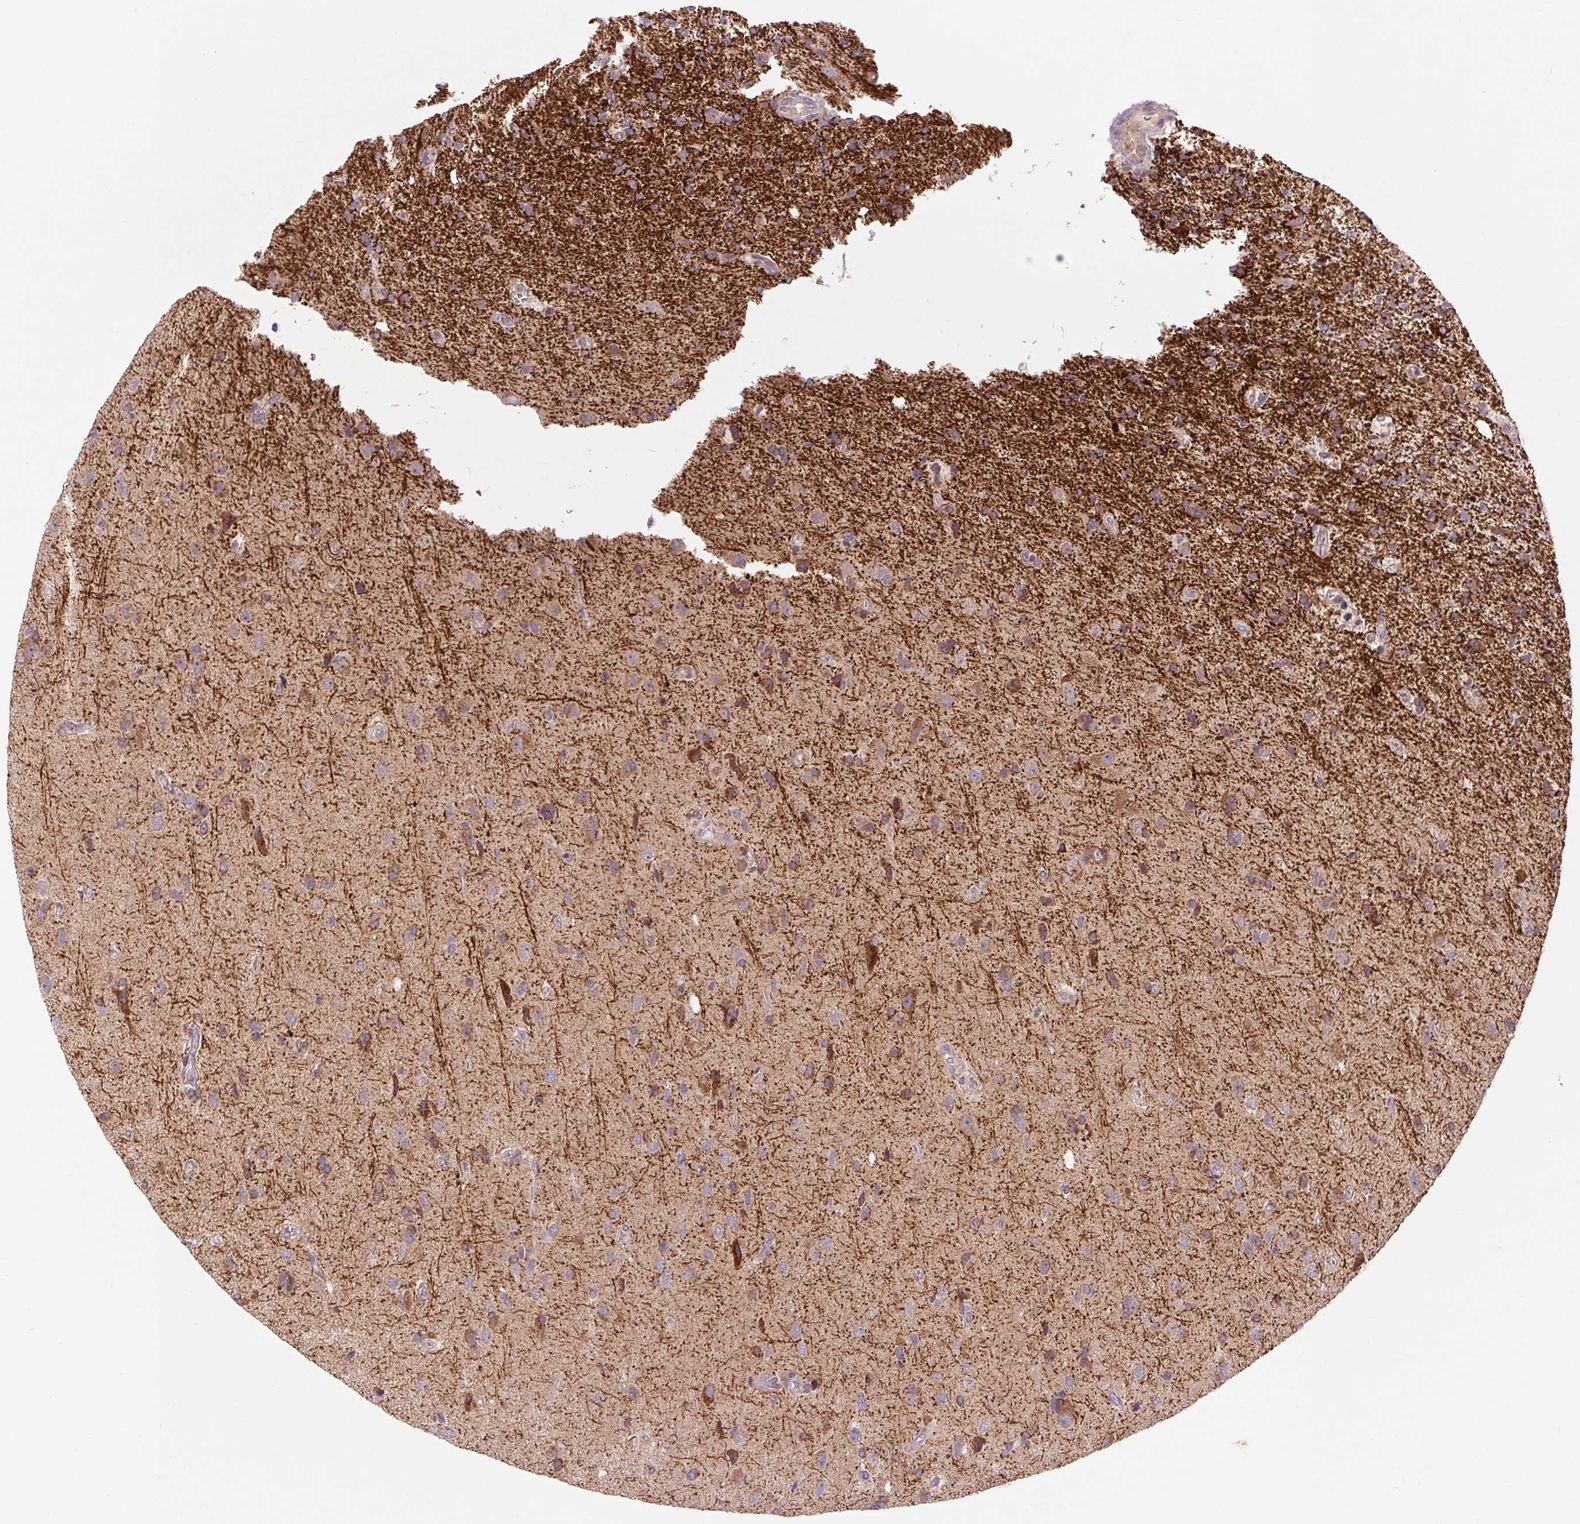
{"staining": {"intensity": "moderate", "quantity": "<25%", "location": "cytoplasmic/membranous"}, "tissue": "glioma", "cell_type": "Tumor cells", "image_type": "cancer", "snomed": [{"axis": "morphology", "description": "Glioma, malignant, High grade"}, {"axis": "topography", "description": "Cerebral cortex"}], "caption": "Immunohistochemical staining of malignant high-grade glioma shows low levels of moderate cytoplasmic/membranous protein positivity in about <25% of tumor cells.", "gene": "COX6A1", "patient": {"sex": "male", "age": 70}}